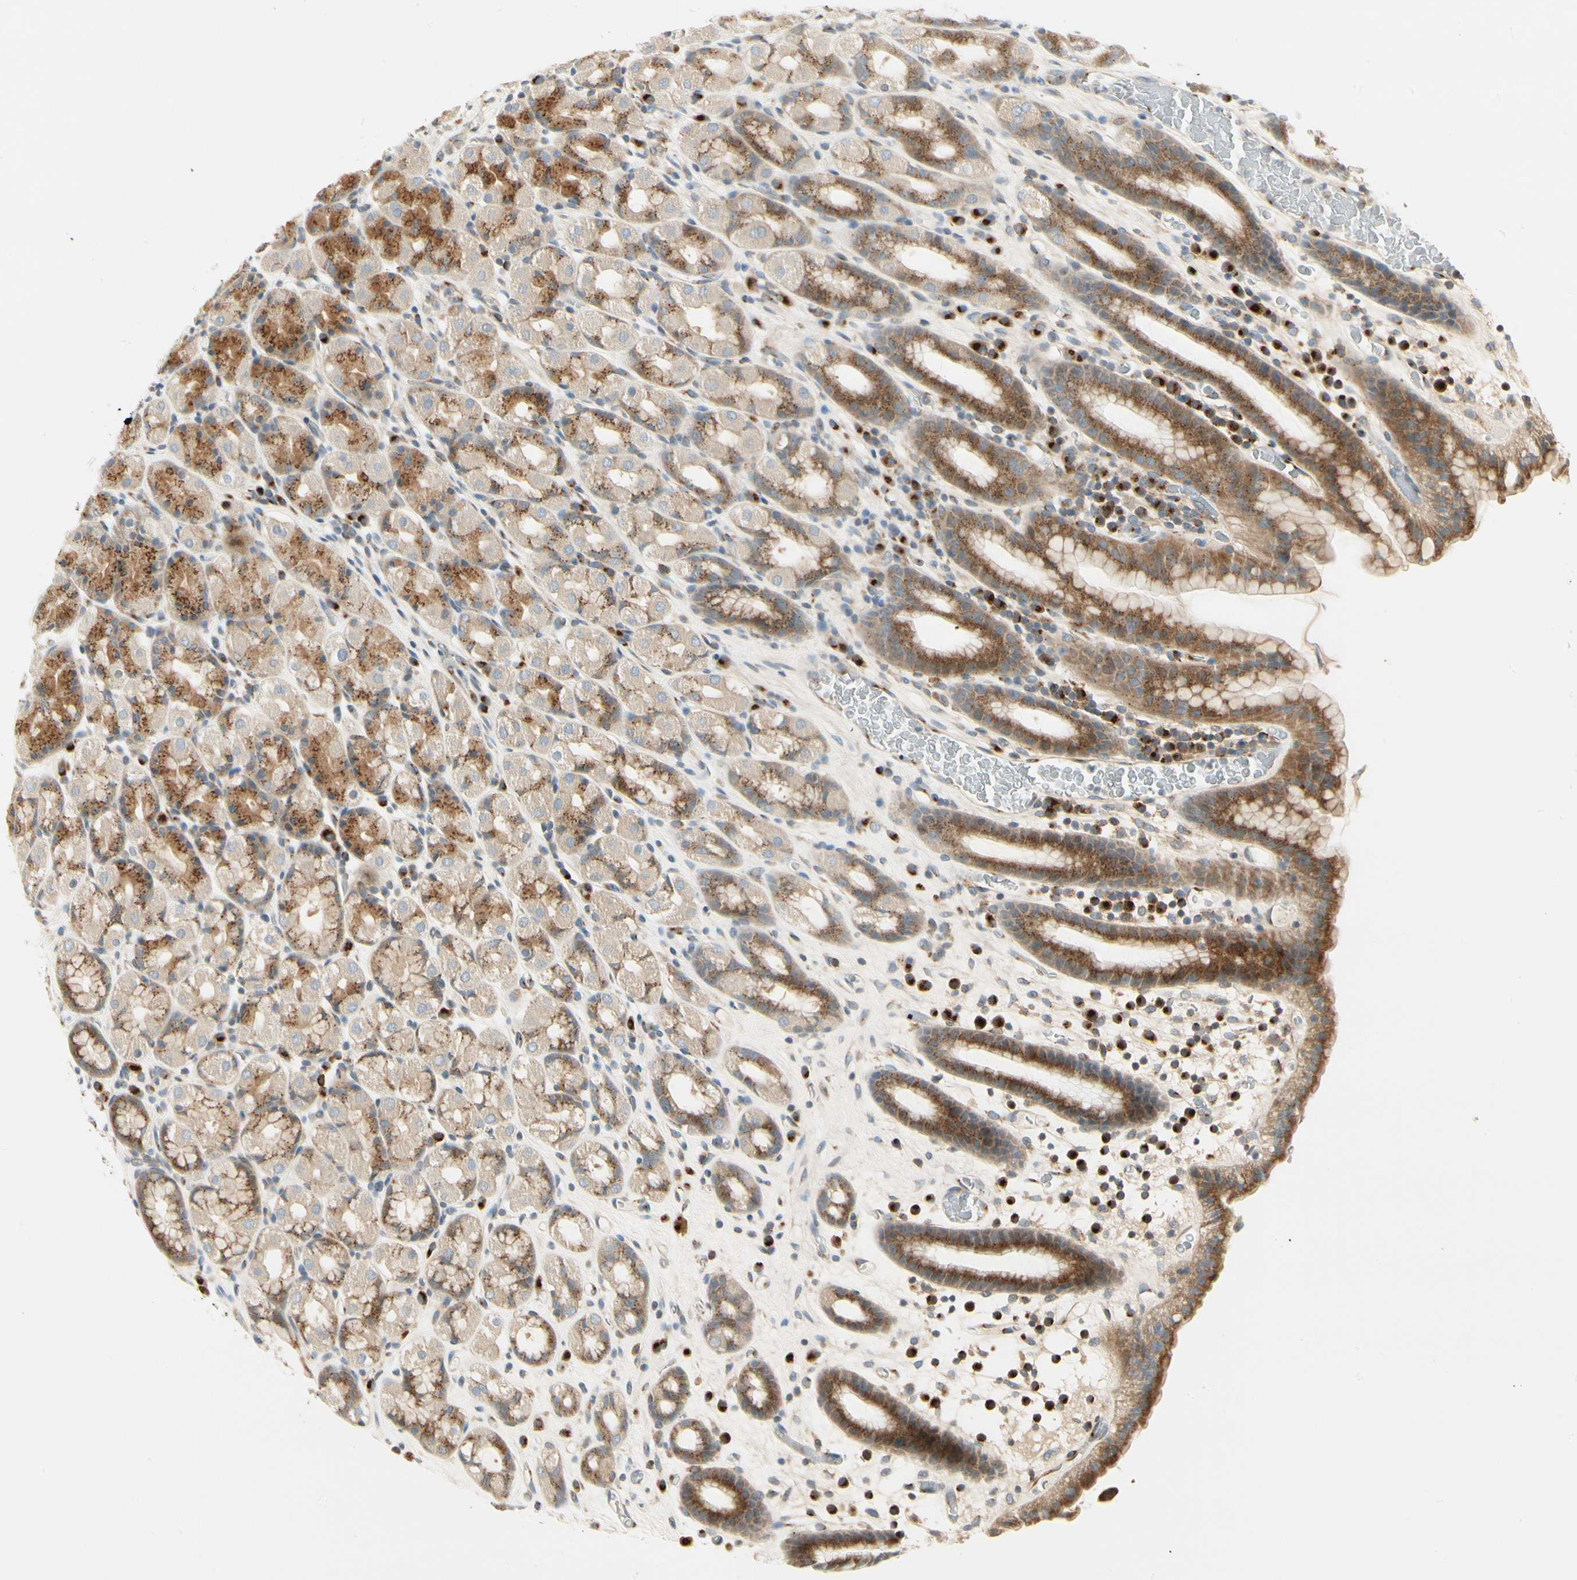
{"staining": {"intensity": "moderate", "quantity": ">75%", "location": "cytoplasmic/membranous"}, "tissue": "stomach", "cell_type": "Glandular cells", "image_type": "normal", "snomed": [{"axis": "morphology", "description": "Normal tissue, NOS"}, {"axis": "topography", "description": "Stomach, upper"}], "caption": "Immunohistochemical staining of benign stomach exhibits >75% levels of moderate cytoplasmic/membranous protein positivity in approximately >75% of glandular cells. (IHC, brightfield microscopy, high magnification).", "gene": "MANSC1", "patient": {"sex": "male", "age": 68}}